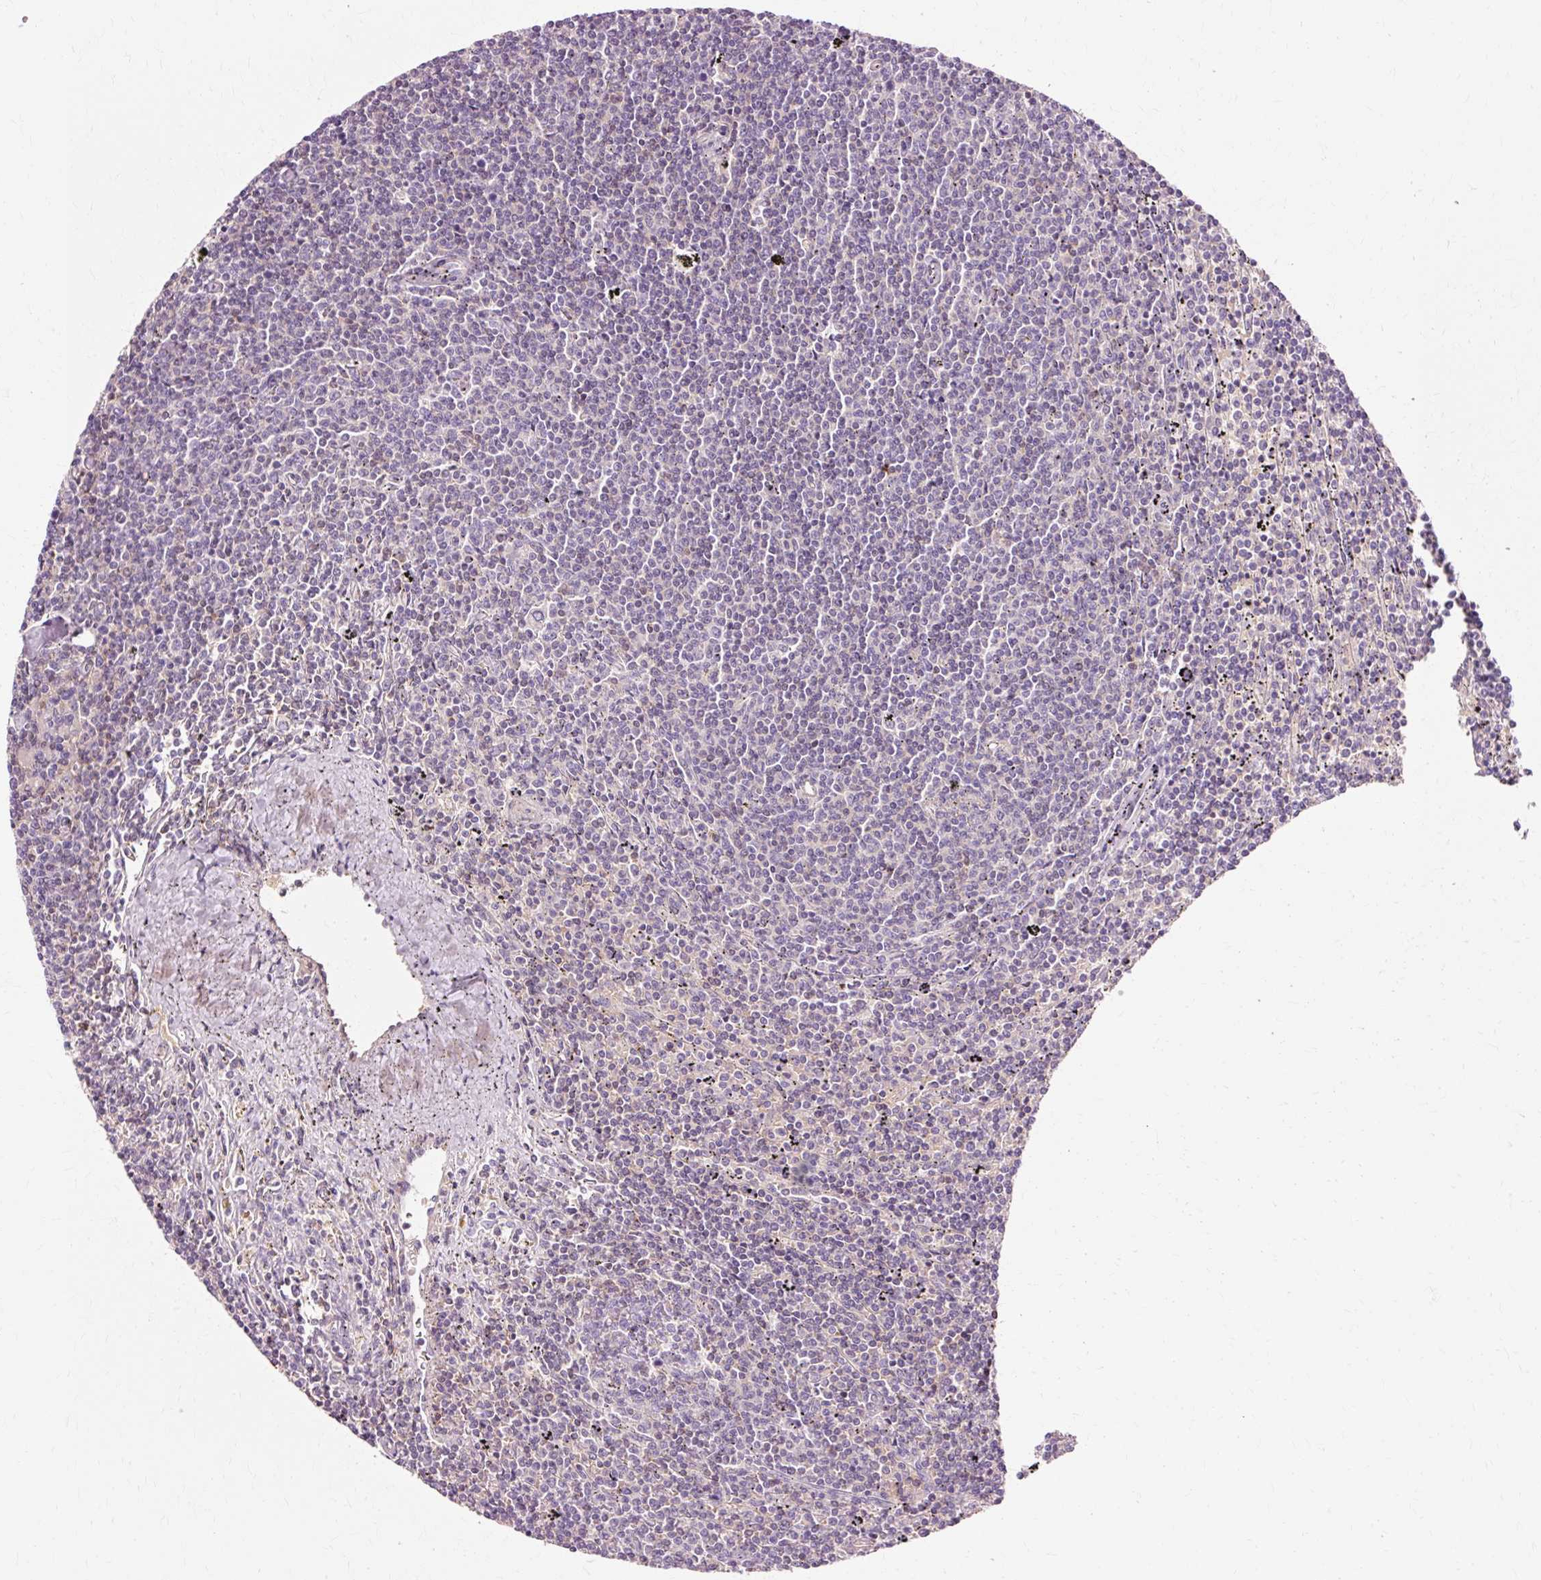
{"staining": {"intensity": "negative", "quantity": "none", "location": "none"}, "tissue": "lymphoma", "cell_type": "Tumor cells", "image_type": "cancer", "snomed": [{"axis": "morphology", "description": "Malignant lymphoma, non-Hodgkin's type, Low grade"}, {"axis": "topography", "description": "Spleen"}], "caption": "A micrograph of low-grade malignant lymphoma, non-Hodgkin's type stained for a protein exhibits no brown staining in tumor cells.", "gene": "VN1R2", "patient": {"sex": "female", "age": 50}}